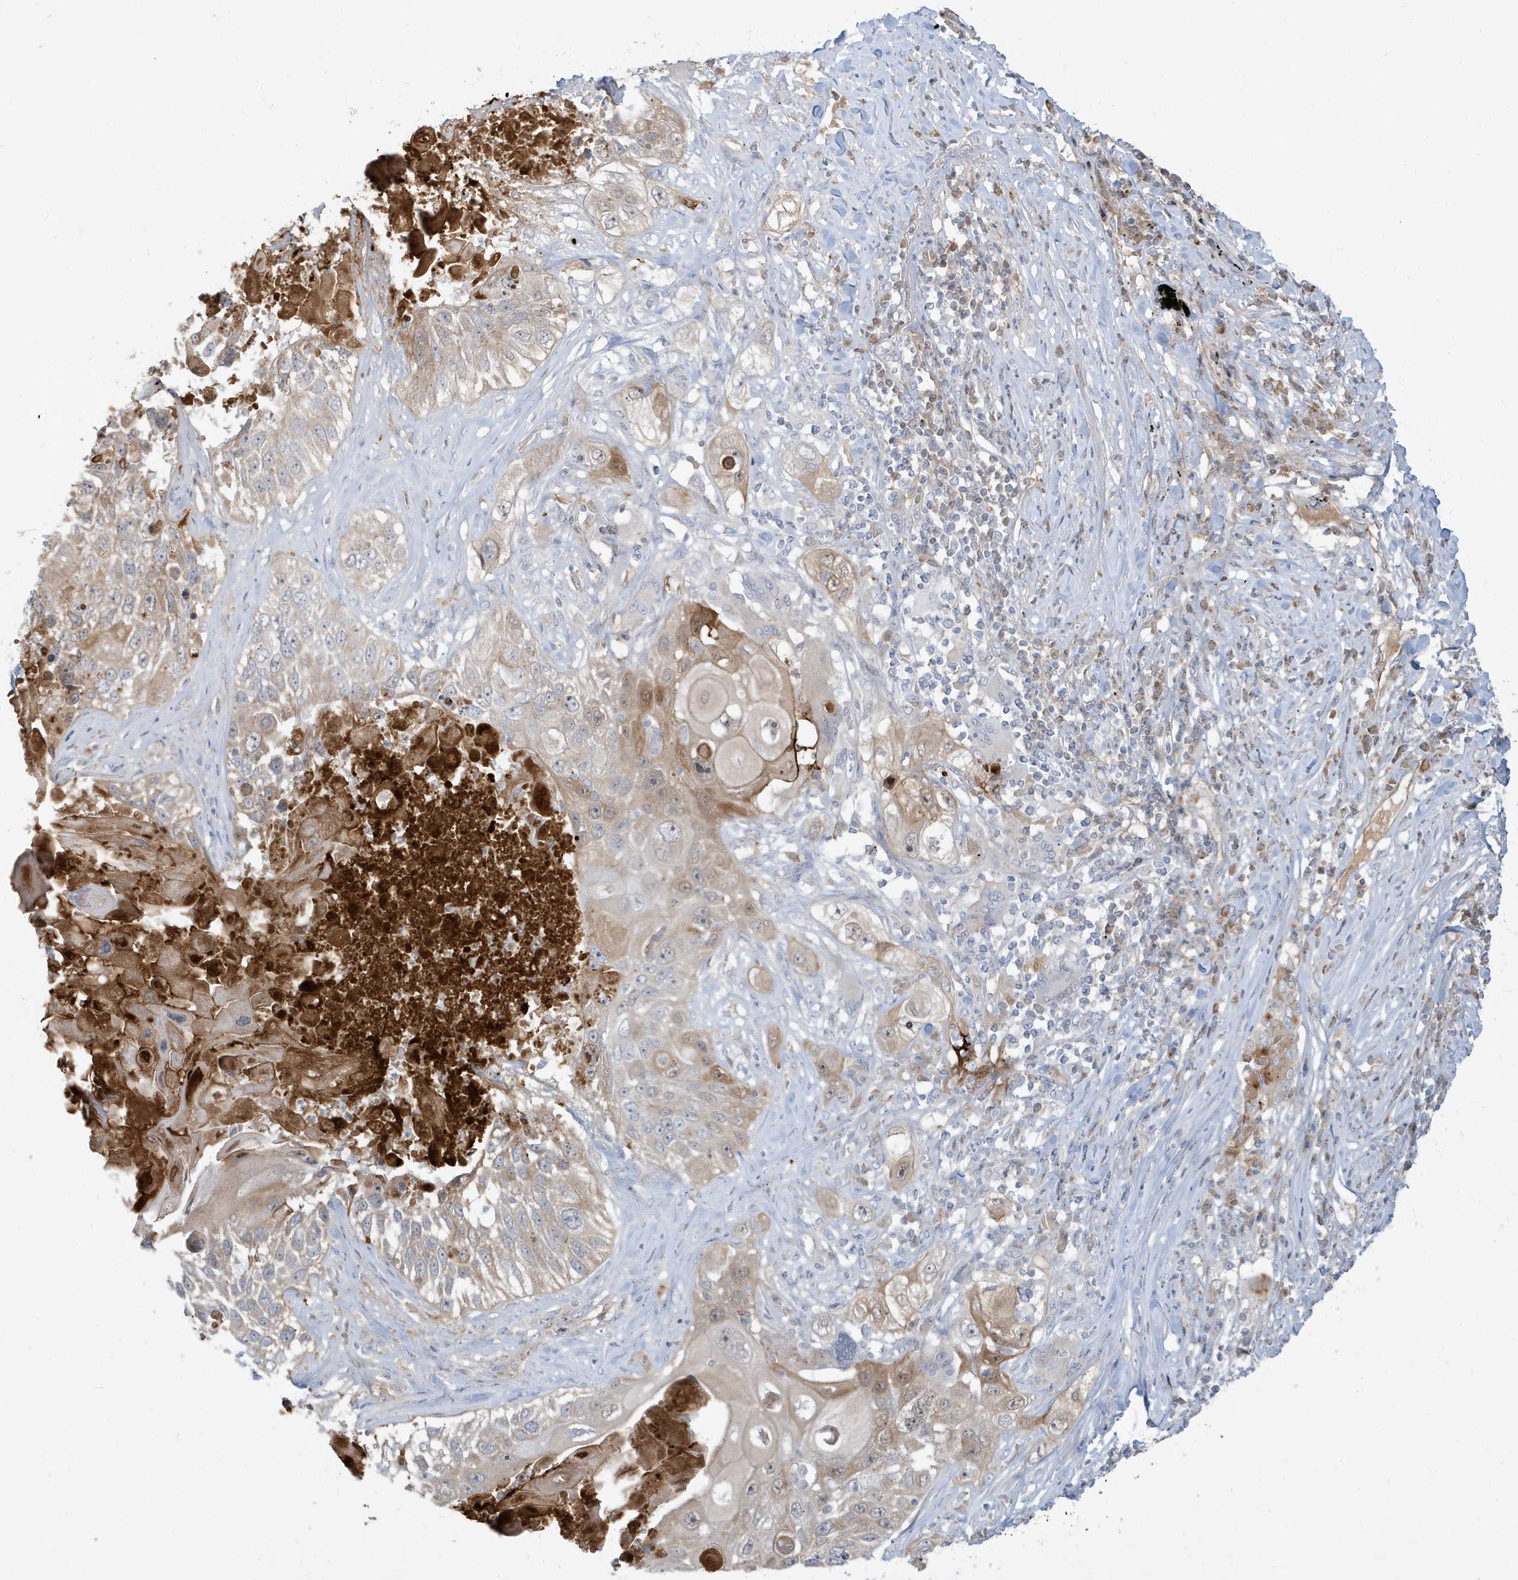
{"staining": {"intensity": "weak", "quantity": "25%-75%", "location": "cytoplasmic/membranous,nuclear"}, "tissue": "lung cancer", "cell_type": "Tumor cells", "image_type": "cancer", "snomed": [{"axis": "morphology", "description": "Squamous cell carcinoma, NOS"}, {"axis": "topography", "description": "Lung"}], "caption": "Immunohistochemical staining of human lung cancer (squamous cell carcinoma) demonstrates weak cytoplasmic/membranous and nuclear protein staining in about 25%-75% of tumor cells.", "gene": "IFT57", "patient": {"sex": "male", "age": 61}}